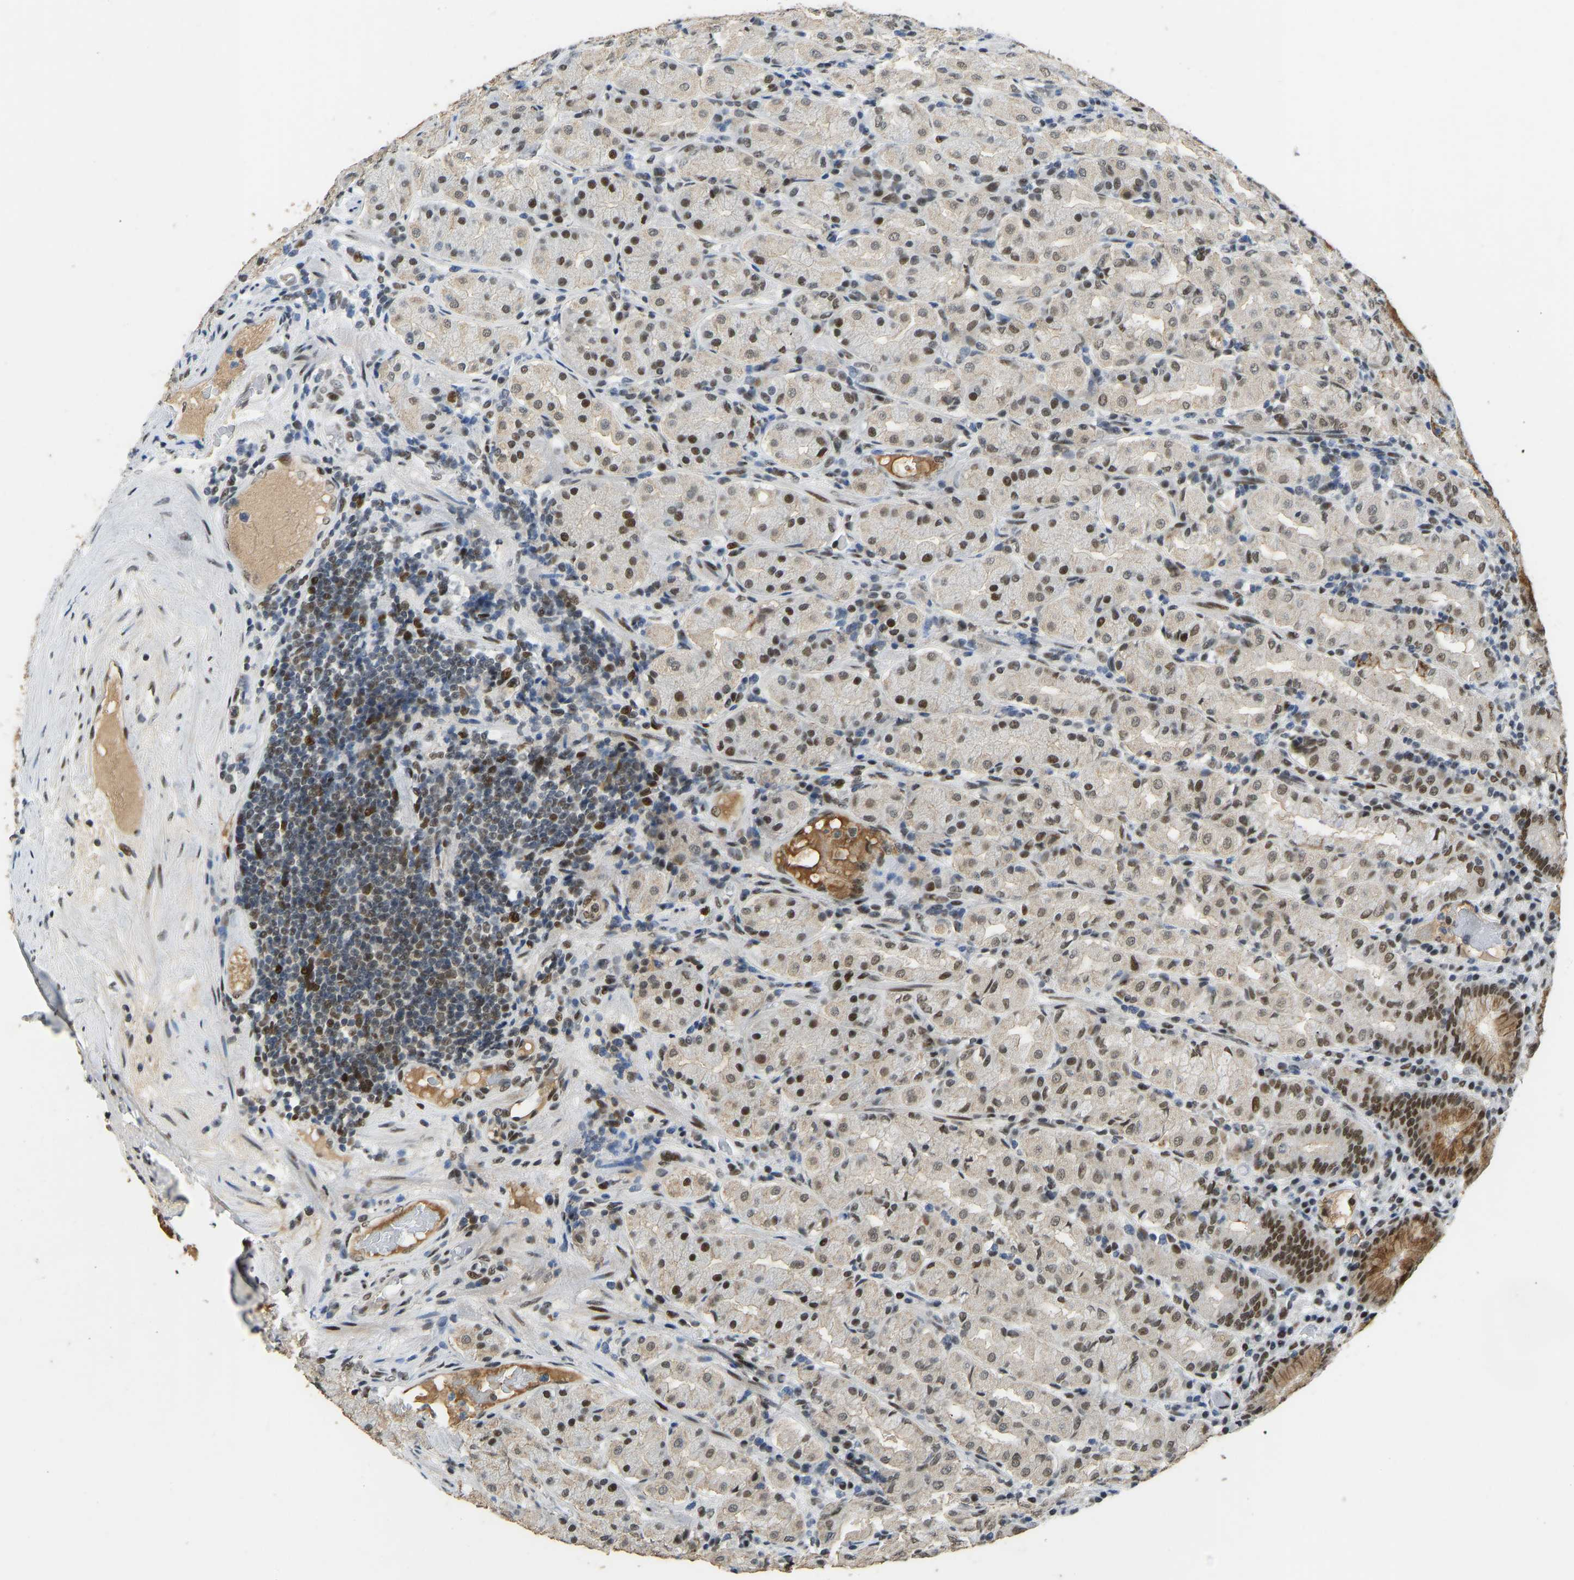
{"staining": {"intensity": "strong", "quantity": "25%-75%", "location": "cytoplasmic/membranous,nuclear"}, "tissue": "stomach", "cell_type": "Glandular cells", "image_type": "normal", "snomed": [{"axis": "morphology", "description": "Normal tissue, NOS"}, {"axis": "topography", "description": "Stomach"}, {"axis": "topography", "description": "Stomach, lower"}], "caption": "Protein expression by immunohistochemistry shows strong cytoplasmic/membranous,nuclear positivity in approximately 25%-75% of glandular cells in unremarkable stomach. (brown staining indicates protein expression, while blue staining denotes nuclei).", "gene": "FOXK1", "patient": {"sex": "female", "age": 56}}